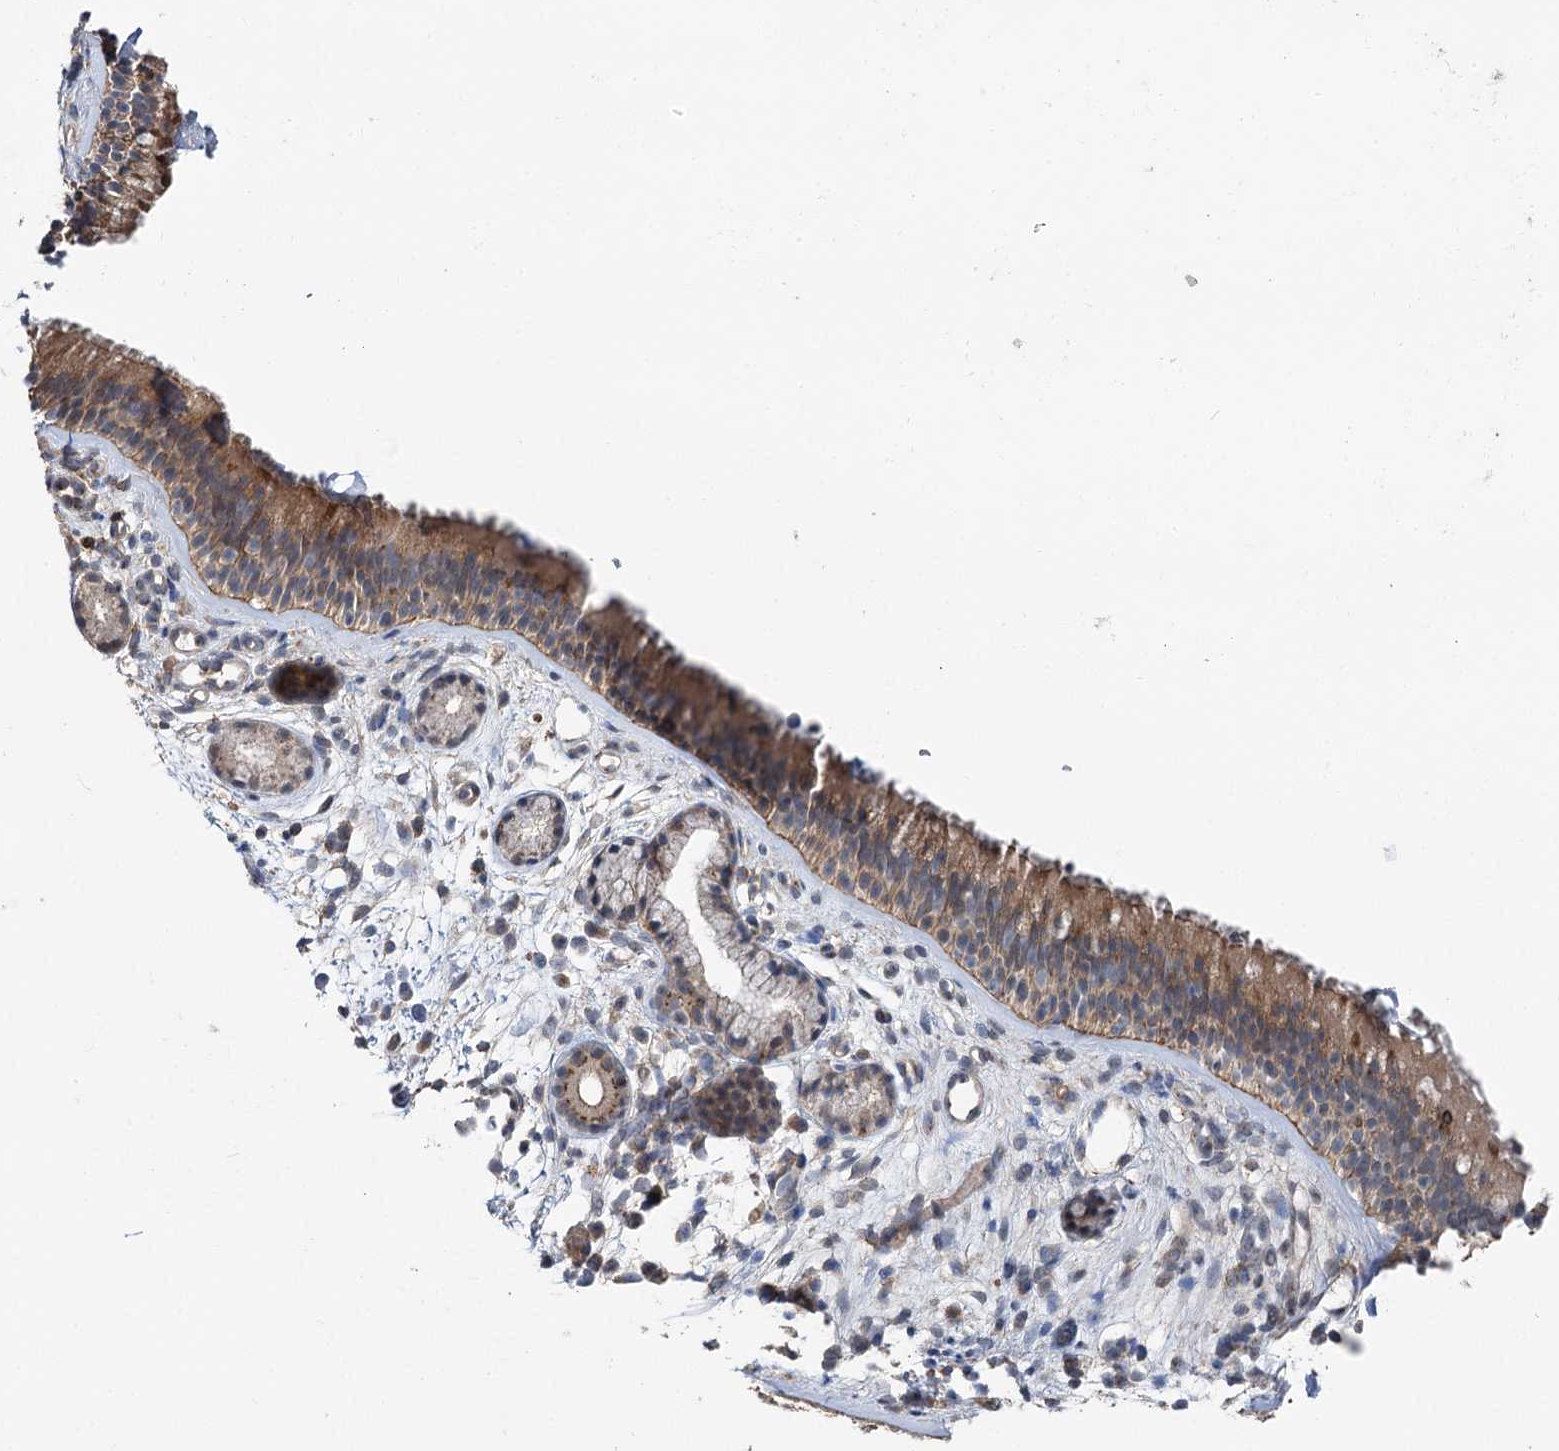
{"staining": {"intensity": "moderate", "quantity": ">75%", "location": "cytoplasmic/membranous"}, "tissue": "nasopharynx", "cell_type": "Respiratory epithelial cells", "image_type": "normal", "snomed": [{"axis": "morphology", "description": "Normal tissue, NOS"}, {"axis": "morphology", "description": "Inflammation, NOS"}, {"axis": "morphology", "description": "Malignant melanoma, Metastatic site"}, {"axis": "topography", "description": "Nasopharynx"}], "caption": "Immunohistochemistry (IHC) of unremarkable nasopharynx exhibits medium levels of moderate cytoplasmic/membranous expression in about >75% of respiratory epithelial cells. (Brightfield microscopy of DAB IHC at high magnification).", "gene": "STX6", "patient": {"sex": "male", "age": 70}}